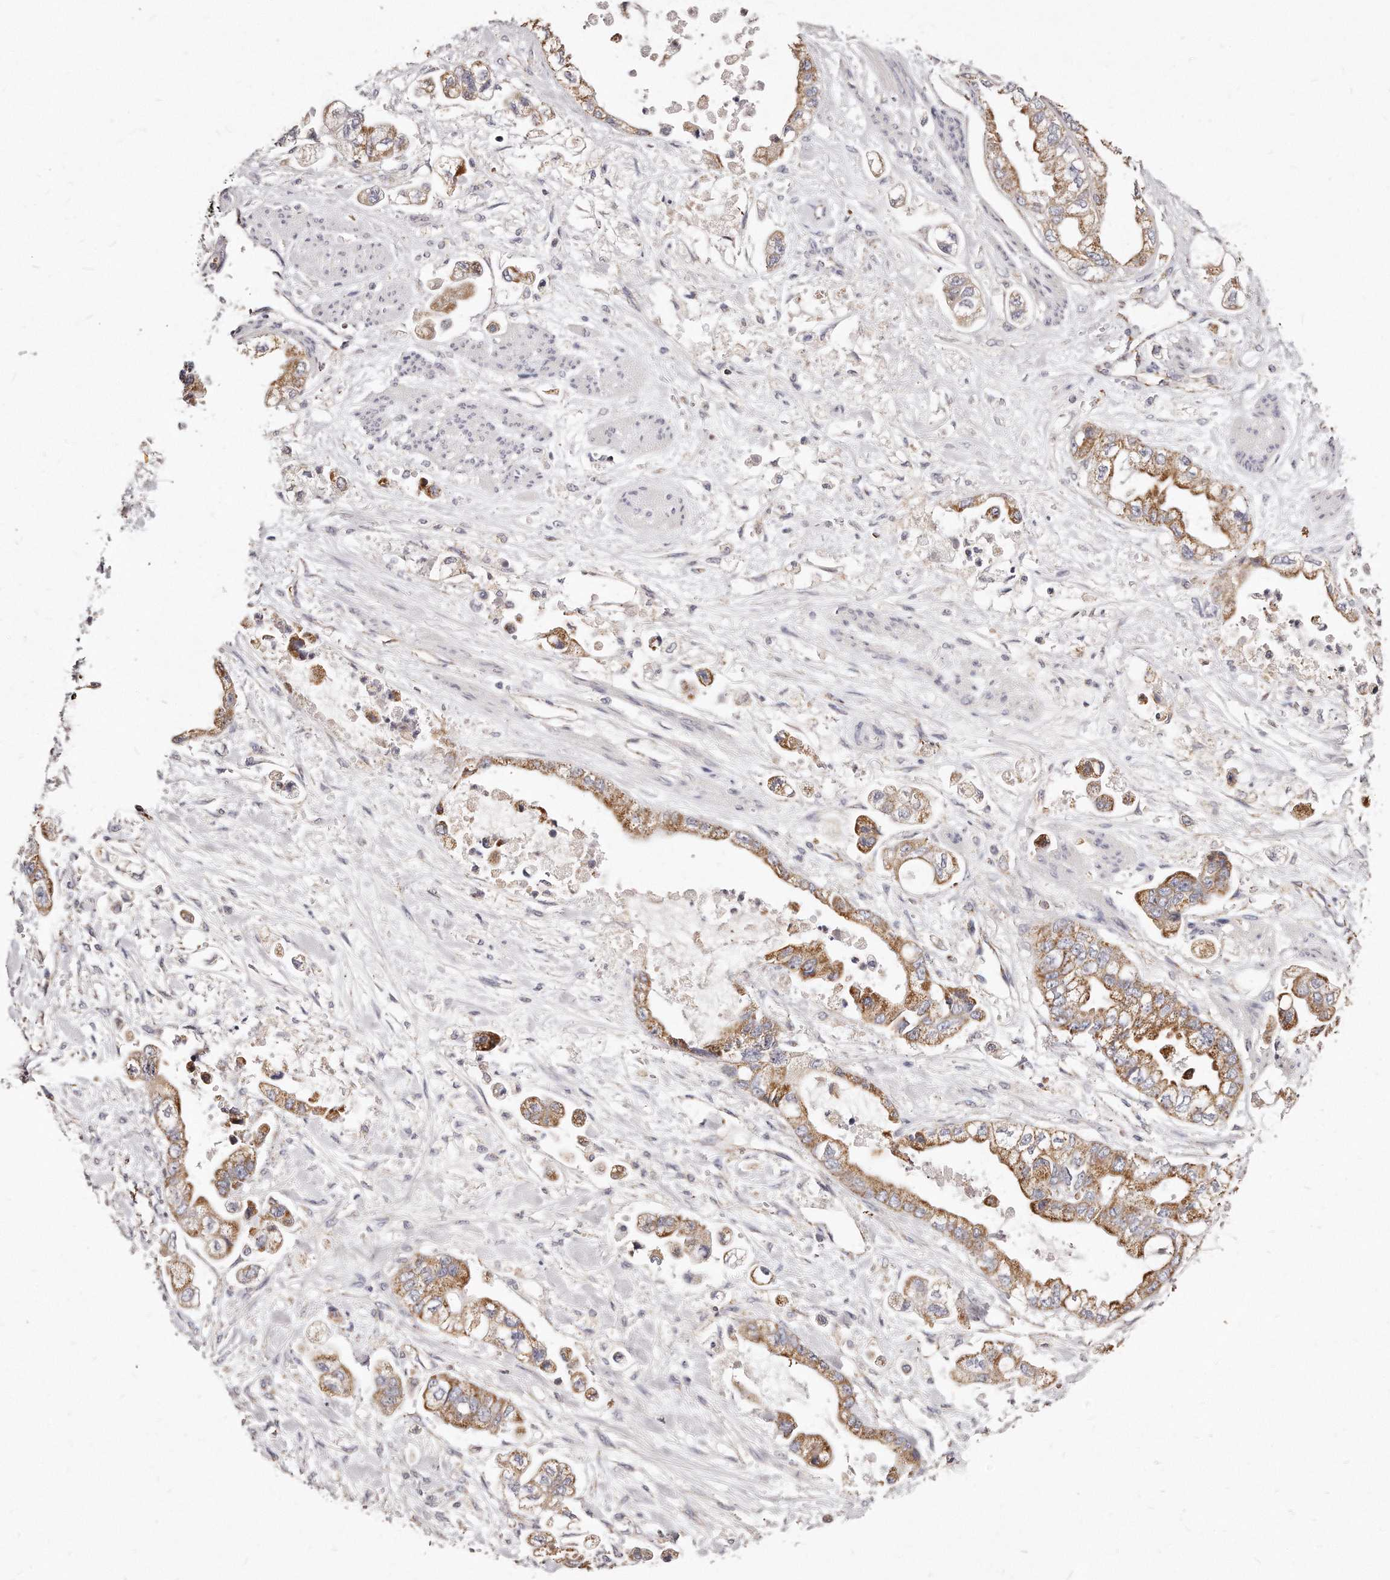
{"staining": {"intensity": "moderate", "quantity": ">75%", "location": "cytoplasmic/membranous"}, "tissue": "stomach cancer", "cell_type": "Tumor cells", "image_type": "cancer", "snomed": [{"axis": "morphology", "description": "Adenocarcinoma, NOS"}, {"axis": "topography", "description": "Stomach"}], "caption": "Tumor cells demonstrate medium levels of moderate cytoplasmic/membranous expression in about >75% of cells in human stomach cancer (adenocarcinoma). (Stains: DAB (3,3'-diaminobenzidine) in brown, nuclei in blue, Microscopy: brightfield microscopy at high magnification).", "gene": "RTKN", "patient": {"sex": "male", "age": 62}}